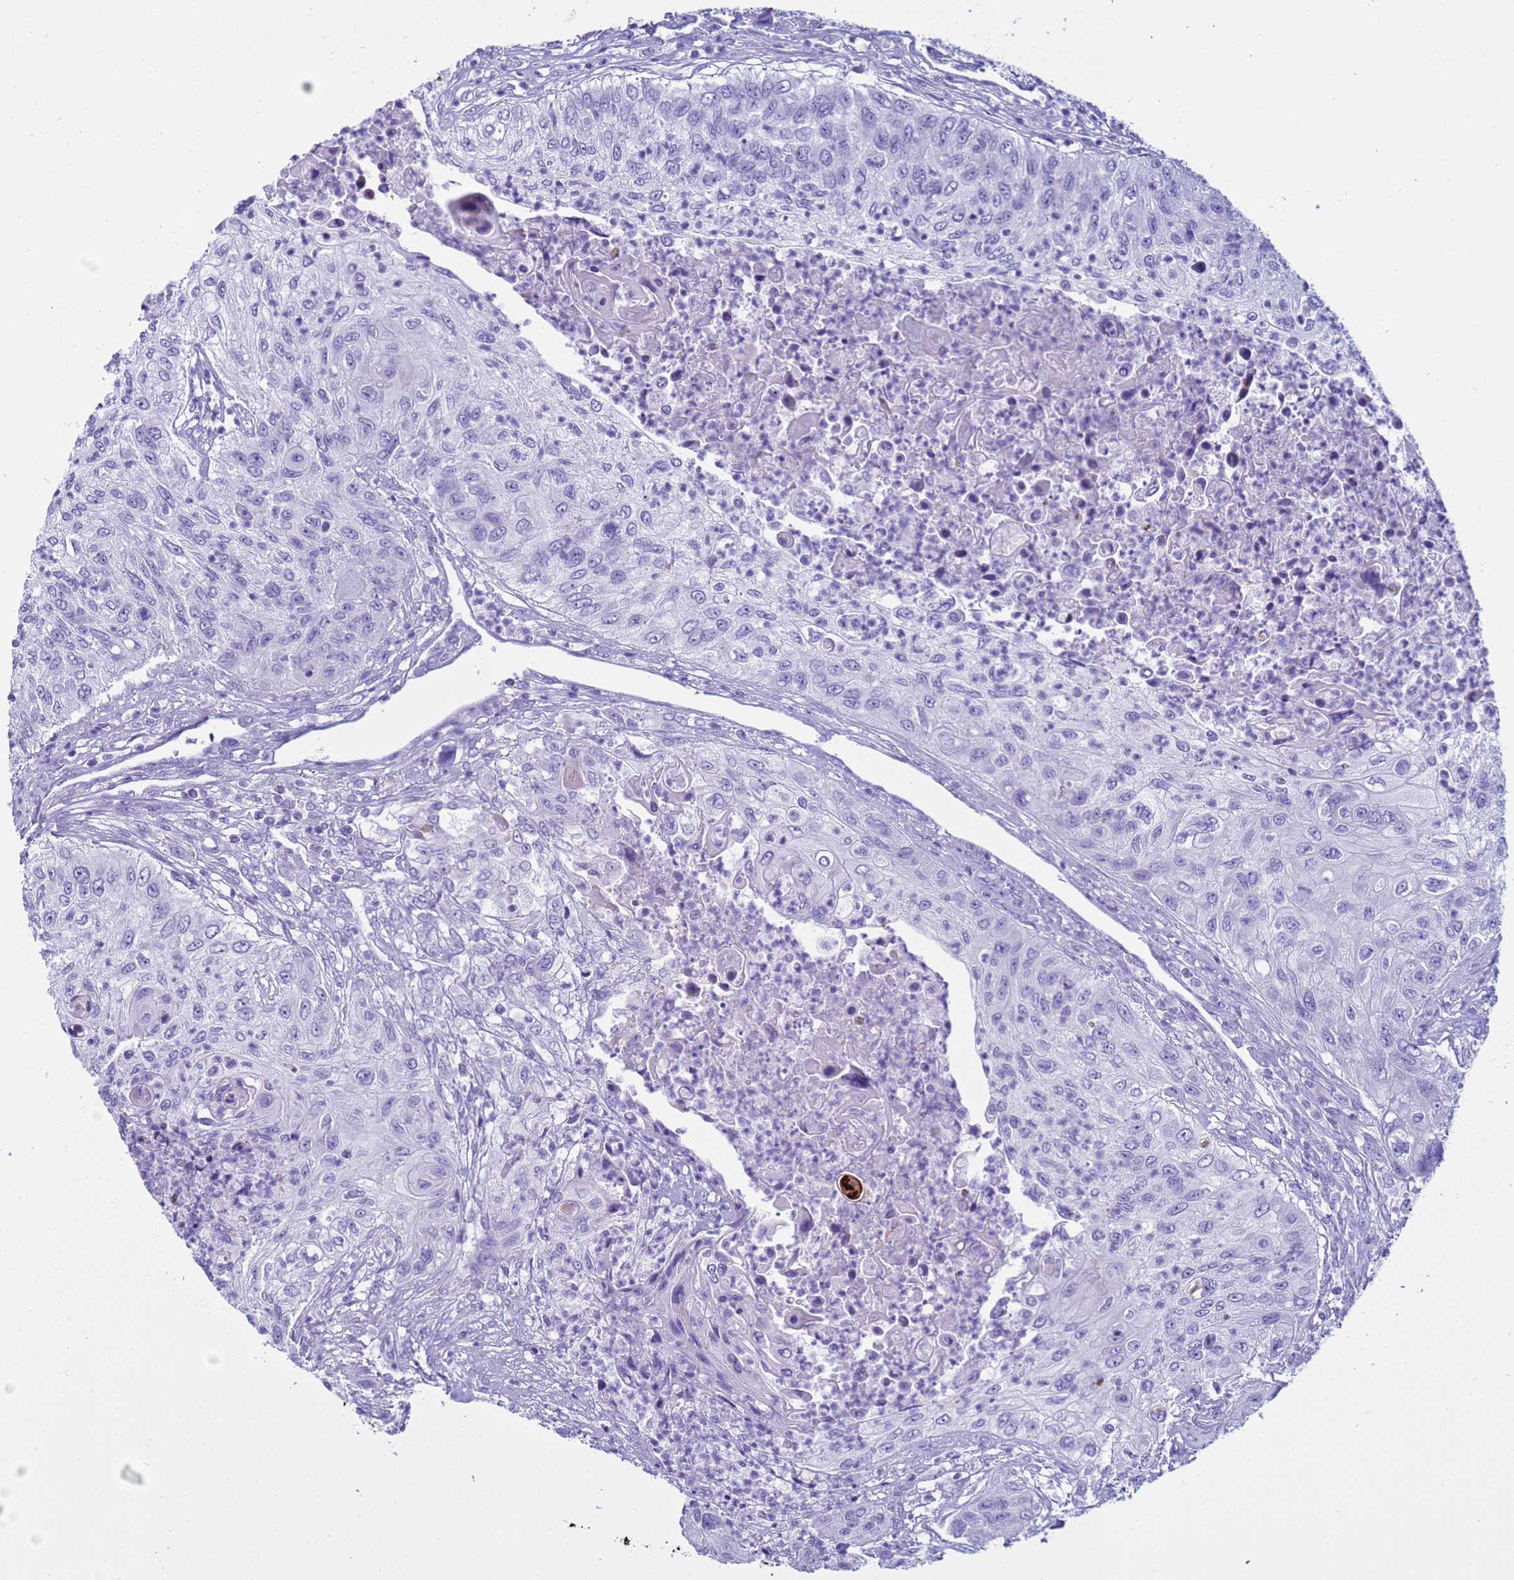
{"staining": {"intensity": "negative", "quantity": "none", "location": "none"}, "tissue": "urothelial cancer", "cell_type": "Tumor cells", "image_type": "cancer", "snomed": [{"axis": "morphology", "description": "Urothelial carcinoma, High grade"}, {"axis": "topography", "description": "Urinary bladder"}], "caption": "Micrograph shows no protein positivity in tumor cells of urothelial cancer tissue. Brightfield microscopy of immunohistochemistry (IHC) stained with DAB (3,3'-diaminobenzidine) (brown) and hematoxylin (blue), captured at high magnification.", "gene": "CST4", "patient": {"sex": "female", "age": 60}}